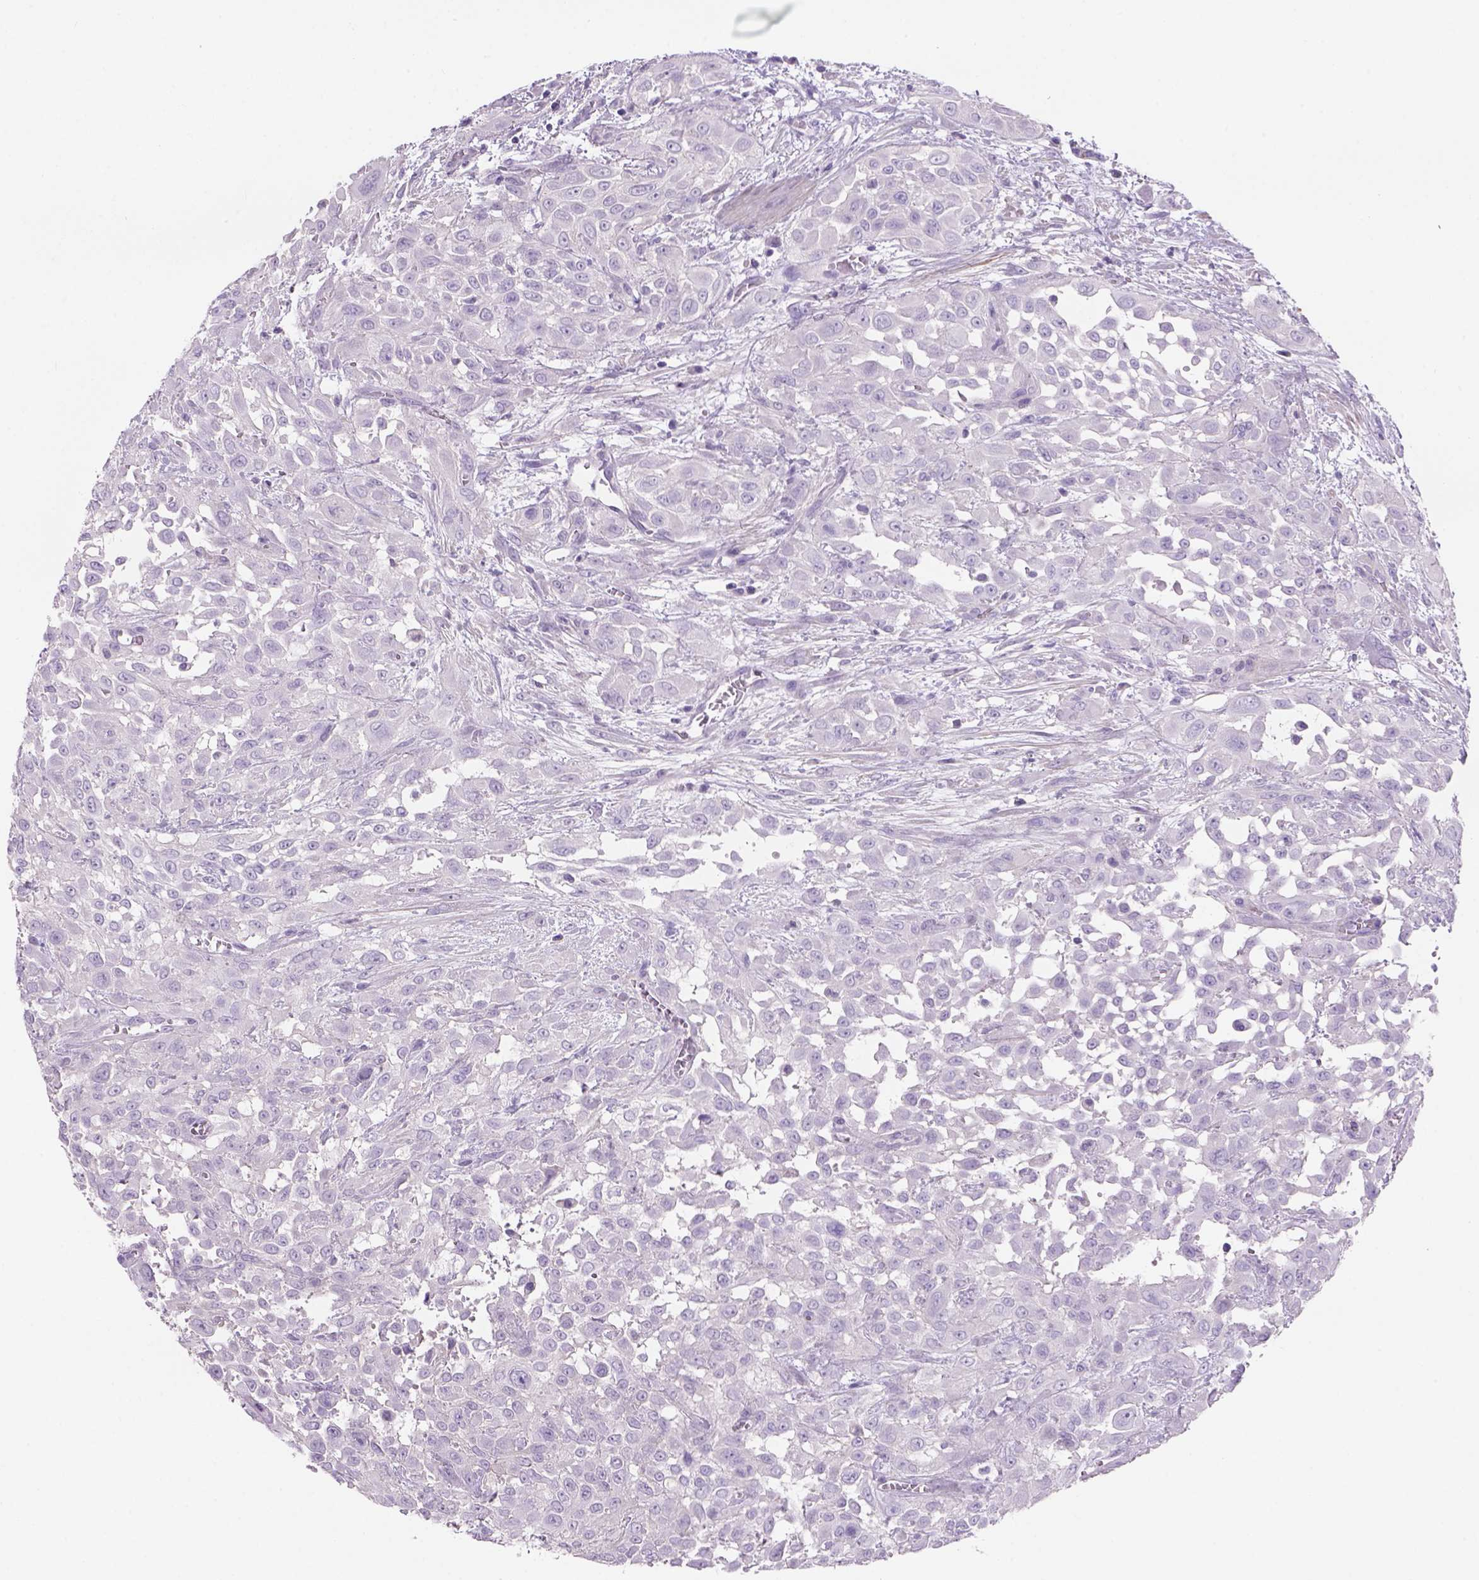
{"staining": {"intensity": "negative", "quantity": "none", "location": "none"}, "tissue": "urothelial cancer", "cell_type": "Tumor cells", "image_type": "cancer", "snomed": [{"axis": "morphology", "description": "Urothelial carcinoma, High grade"}, {"axis": "topography", "description": "Urinary bladder"}], "caption": "This histopathology image is of urothelial carcinoma (high-grade) stained with immunohistochemistry (IHC) to label a protein in brown with the nuclei are counter-stained blue. There is no expression in tumor cells. Brightfield microscopy of immunohistochemistry (IHC) stained with DAB (brown) and hematoxylin (blue), captured at high magnification.", "gene": "TENM4", "patient": {"sex": "male", "age": 57}}